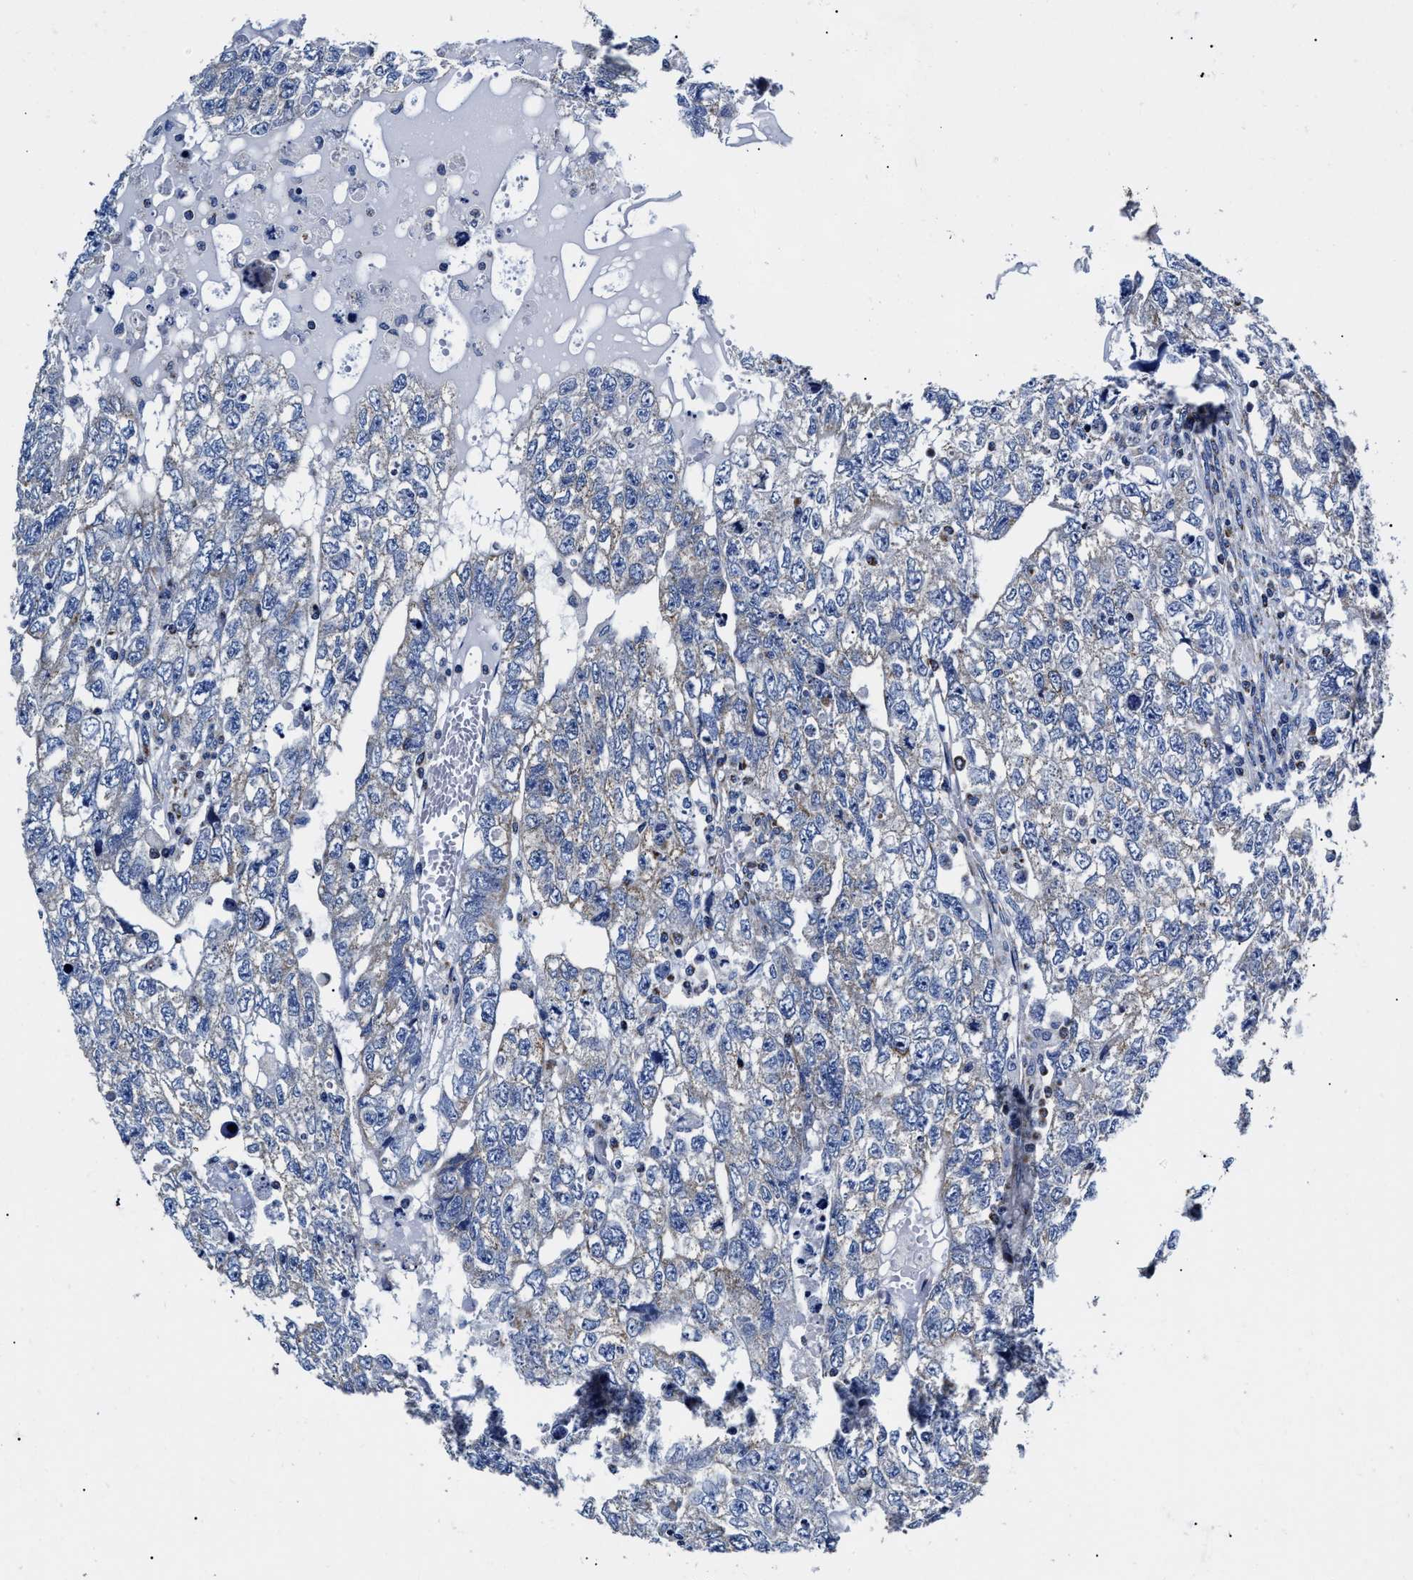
{"staining": {"intensity": "negative", "quantity": "none", "location": "none"}, "tissue": "testis cancer", "cell_type": "Tumor cells", "image_type": "cancer", "snomed": [{"axis": "morphology", "description": "Carcinoma, Embryonal, NOS"}, {"axis": "topography", "description": "Testis"}], "caption": "Photomicrograph shows no significant protein staining in tumor cells of testis cancer.", "gene": "HINT2", "patient": {"sex": "male", "age": 36}}